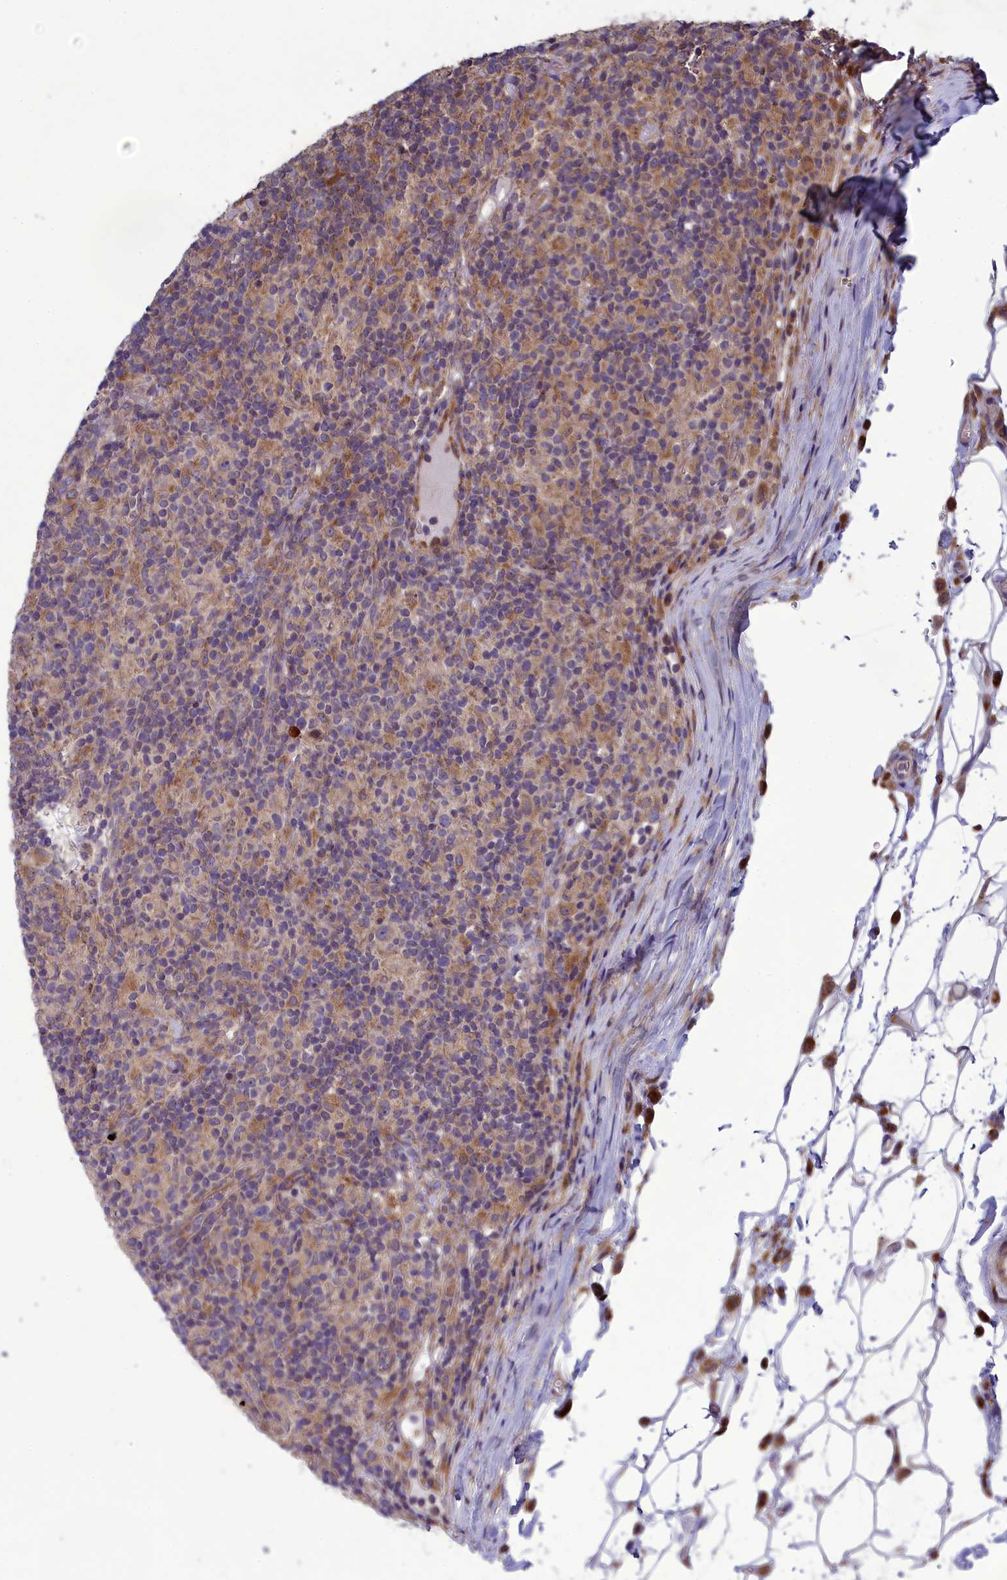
{"staining": {"intensity": "weak", "quantity": "<25%", "location": "cytoplasmic/membranous"}, "tissue": "lymphoma", "cell_type": "Tumor cells", "image_type": "cancer", "snomed": [{"axis": "morphology", "description": "Hodgkin's disease, NOS"}, {"axis": "topography", "description": "Lymph node"}], "caption": "An immunohistochemistry (IHC) micrograph of lymphoma is shown. There is no staining in tumor cells of lymphoma.", "gene": "BLTP2", "patient": {"sex": "male", "age": 70}}